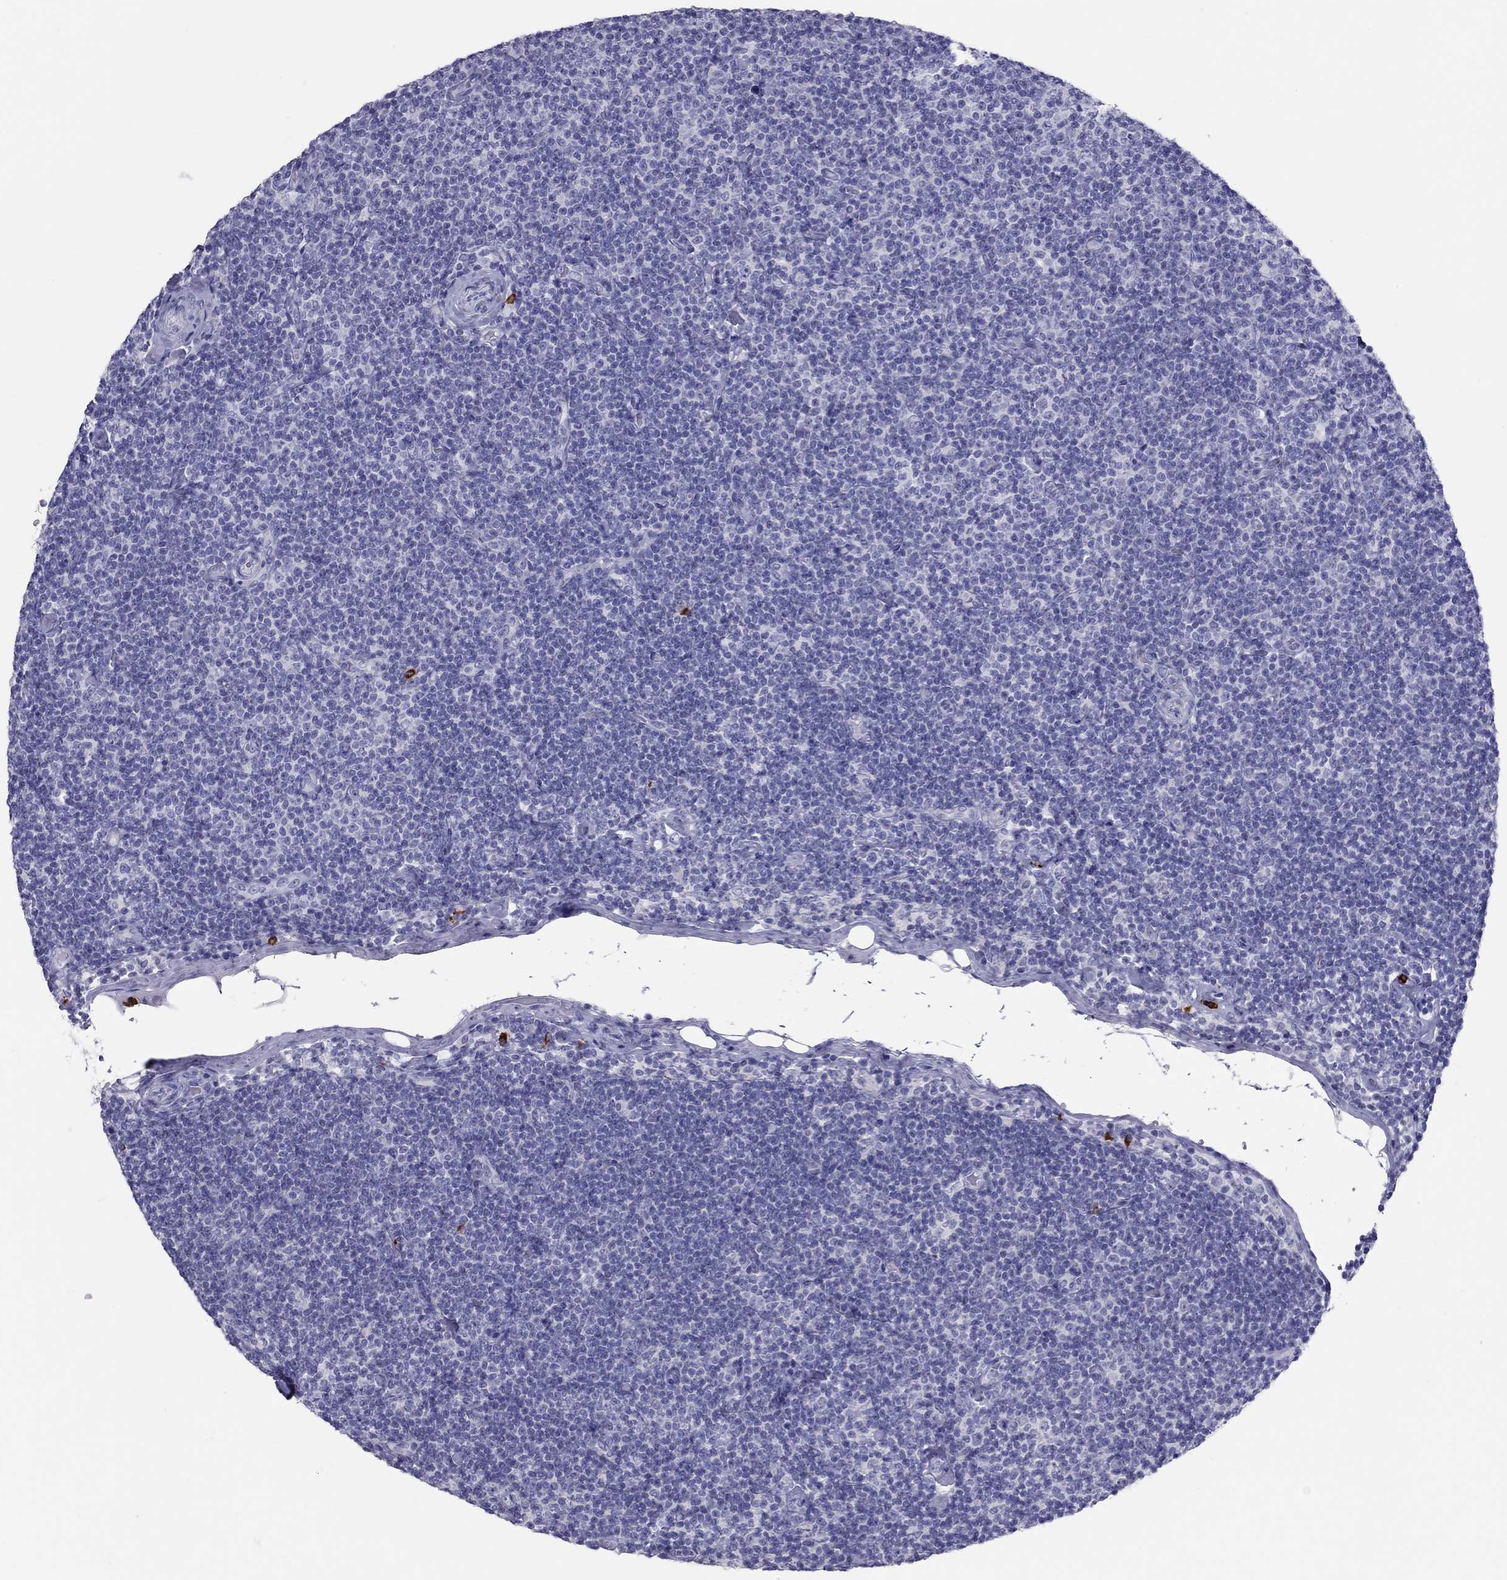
{"staining": {"intensity": "negative", "quantity": "none", "location": "none"}, "tissue": "lymphoma", "cell_type": "Tumor cells", "image_type": "cancer", "snomed": [{"axis": "morphology", "description": "Malignant lymphoma, non-Hodgkin's type, Low grade"}, {"axis": "topography", "description": "Lymph node"}], "caption": "A high-resolution image shows immunohistochemistry staining of low-grade malignant lymphoma, non-Hodgkin's type, which reveals no significant positivity in tumor cells.", "gene": "IL17REL", "patient": {"sex": "male", "age": 81}}